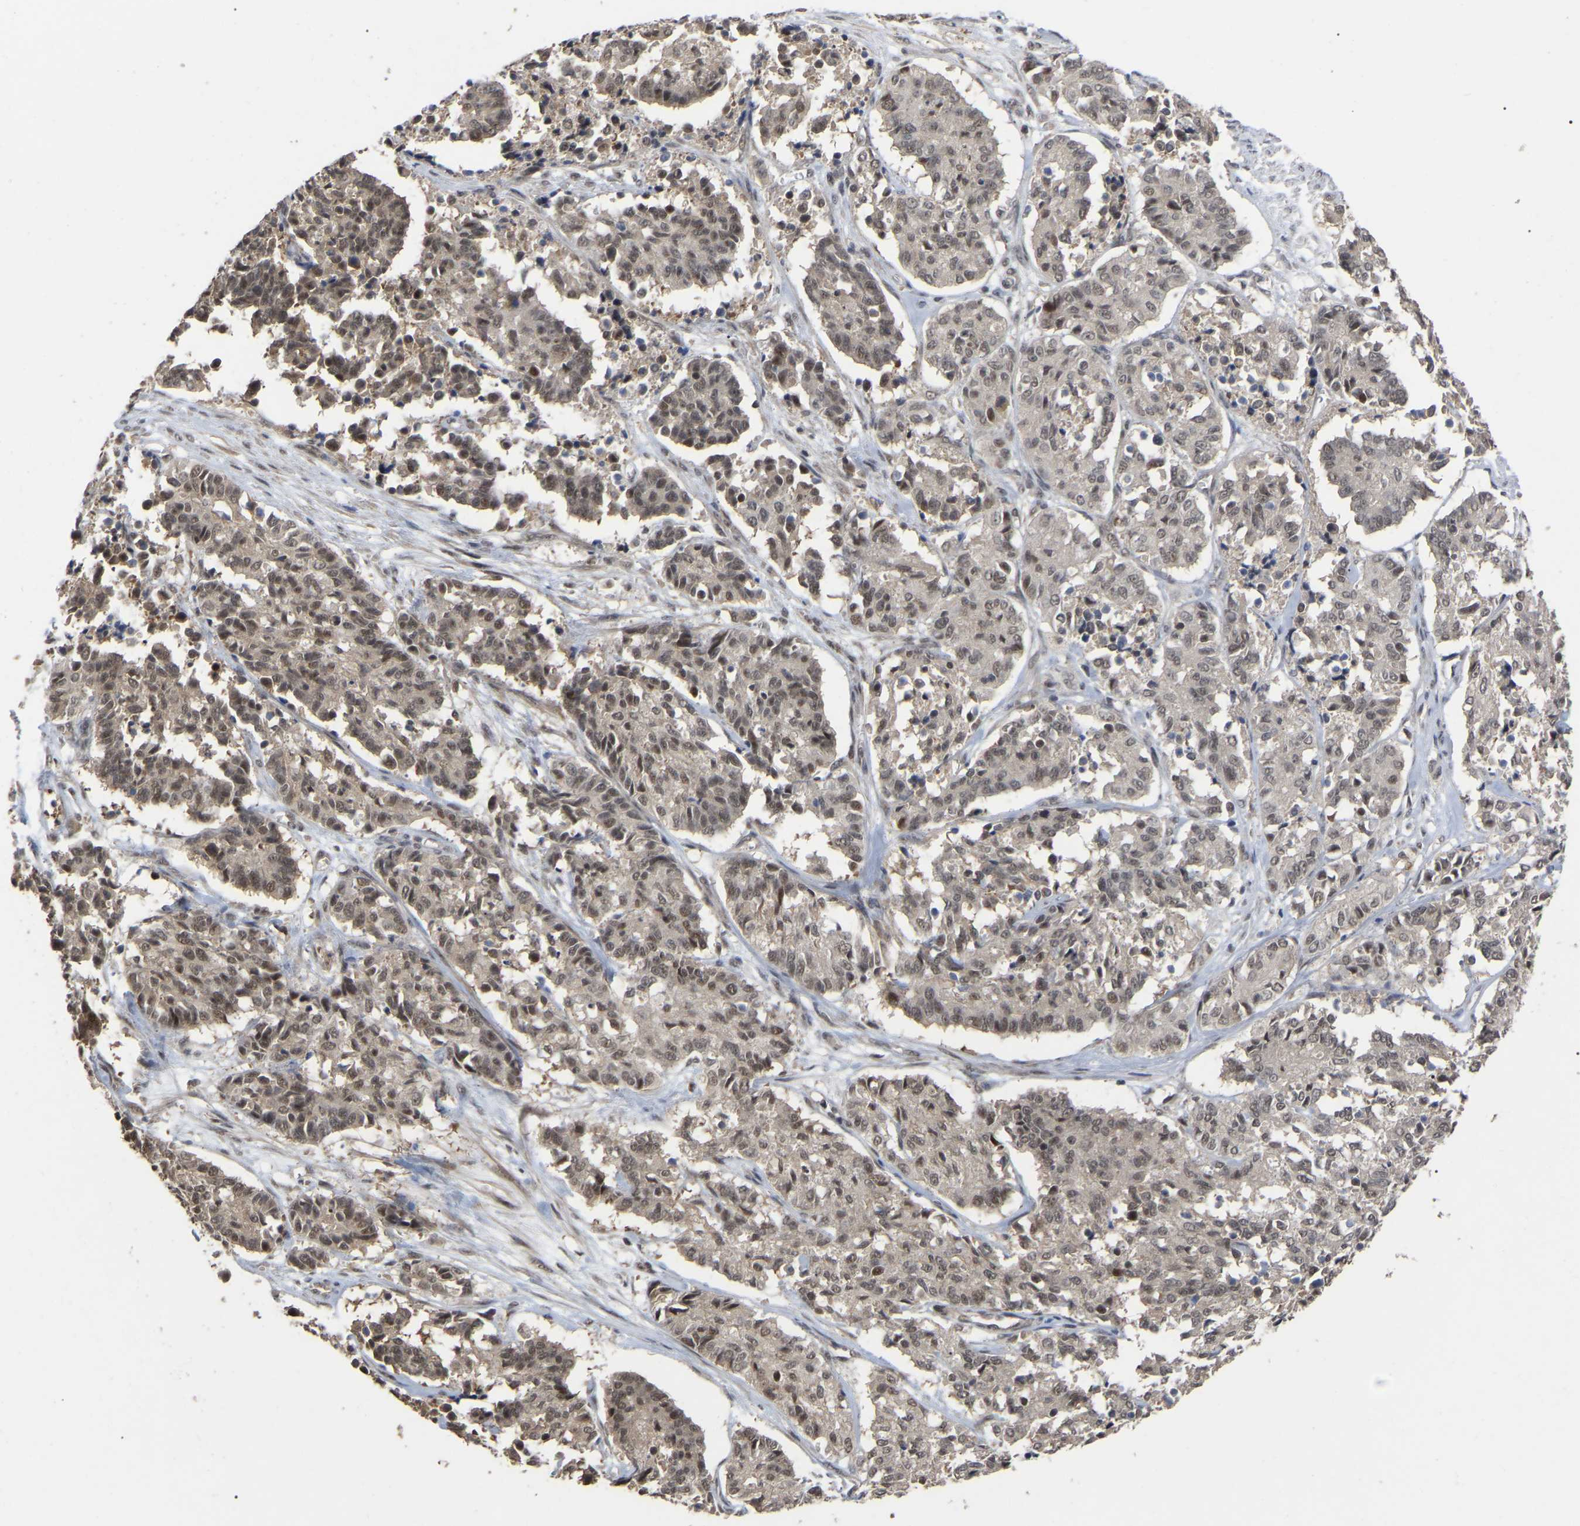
{"staining": {"intensity": "moderate", "quantity": ">75%", "location": "nuclear"}, "tissue": "cervical cancer", "cell_type": "Tumor cells", "image_type": "cancer", "snomed": [{"axis": "morphology", "description": "Squamous cell carcinoma, NOS"}, {"axis": "topography", "description": "Cervix"}], "caption": "Immunohistochemical staining of human cervical squamous cell carcinoma demonstrates medium levels of moderate nuclear protein expression in approximately >75% of tumor cells.", "gene": "JAZF1", "patient": {"sex": "female", "age": 35}}